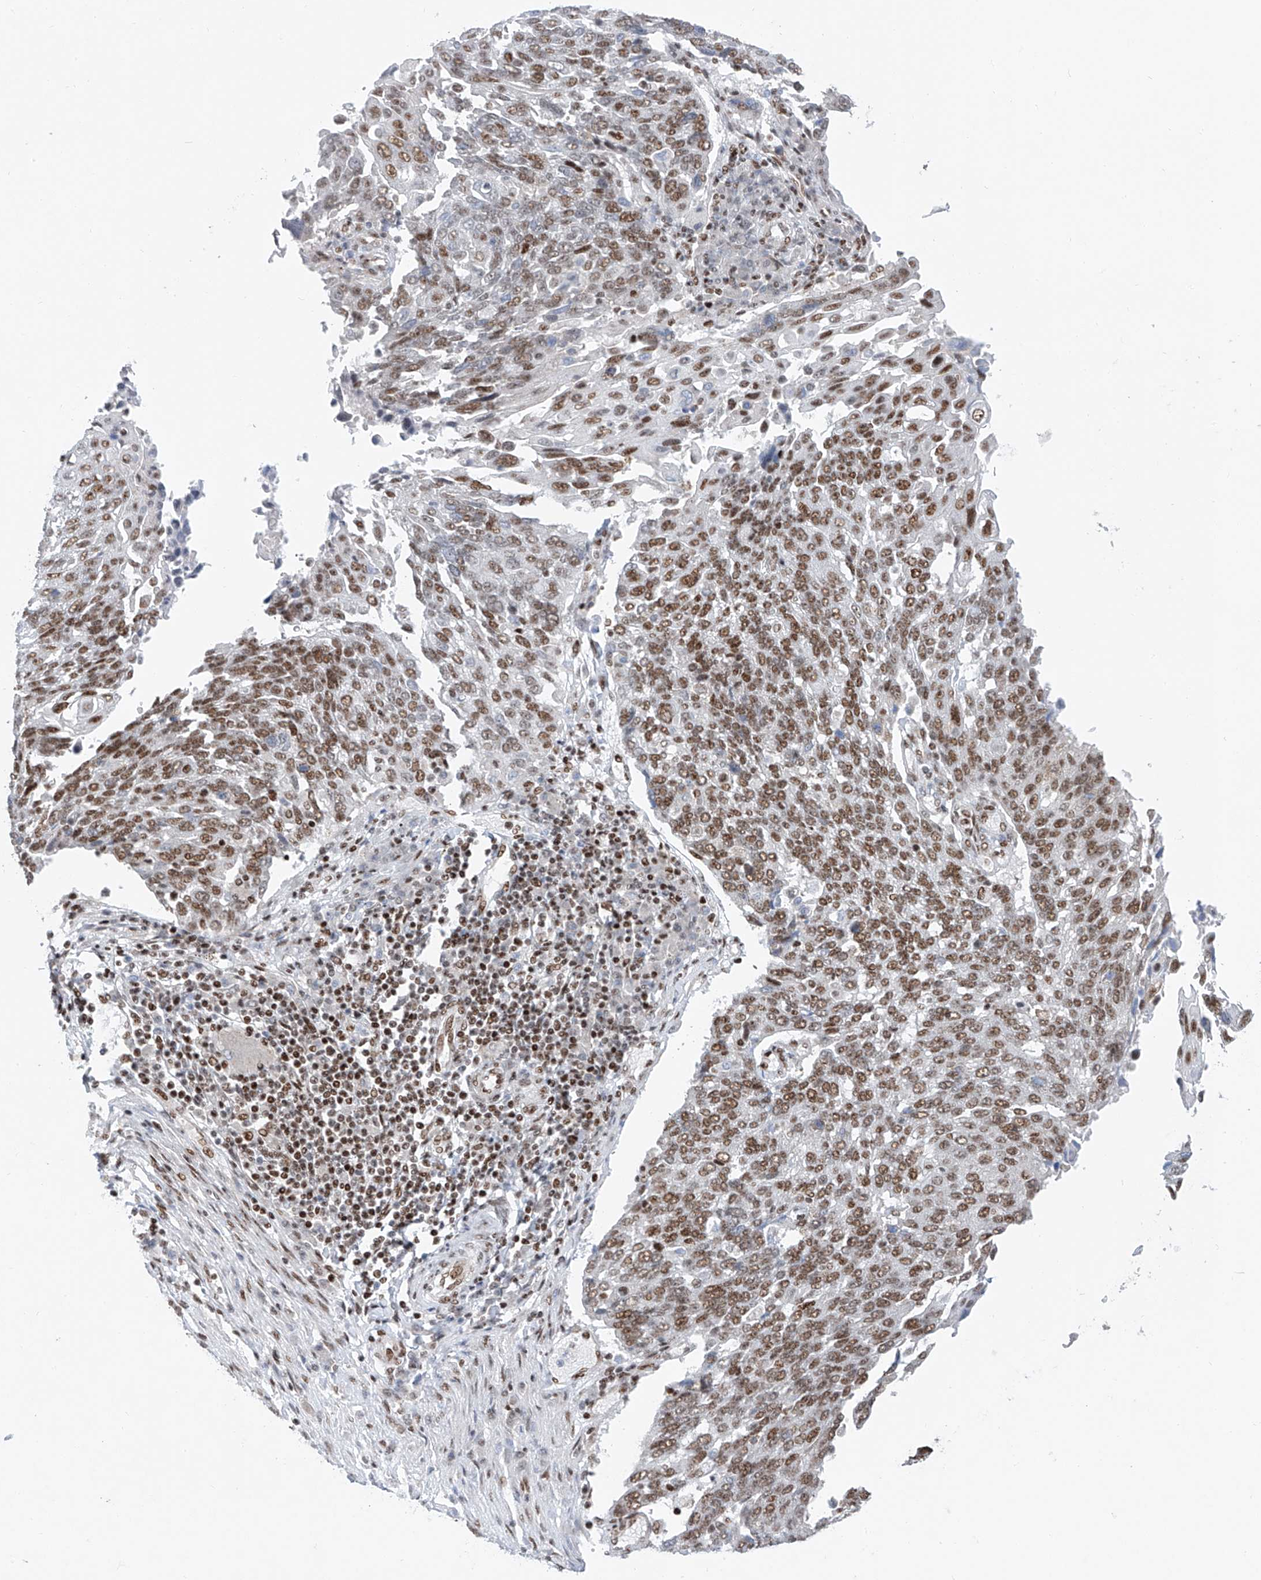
{"staining": {"intensity": "moderate", "quantity": ">75%", "location": "nuclear"}, "tissue": "lung cancer", "cell_type": "Tumor cells", "image_type": "cancer", "snomed": [{"axis": "morphology", "description": "Squamous cell carcinoma, NOS"}, {"axis": "topography", "description": "Lung"}], "caption": "Immunohistochemical staining of lung cancer reveals medium levels of moderate nuclear staining in approximately >75% of tumor cells.", "gene": "TAF4", "patient": {"sex": "male", "age": 66}}